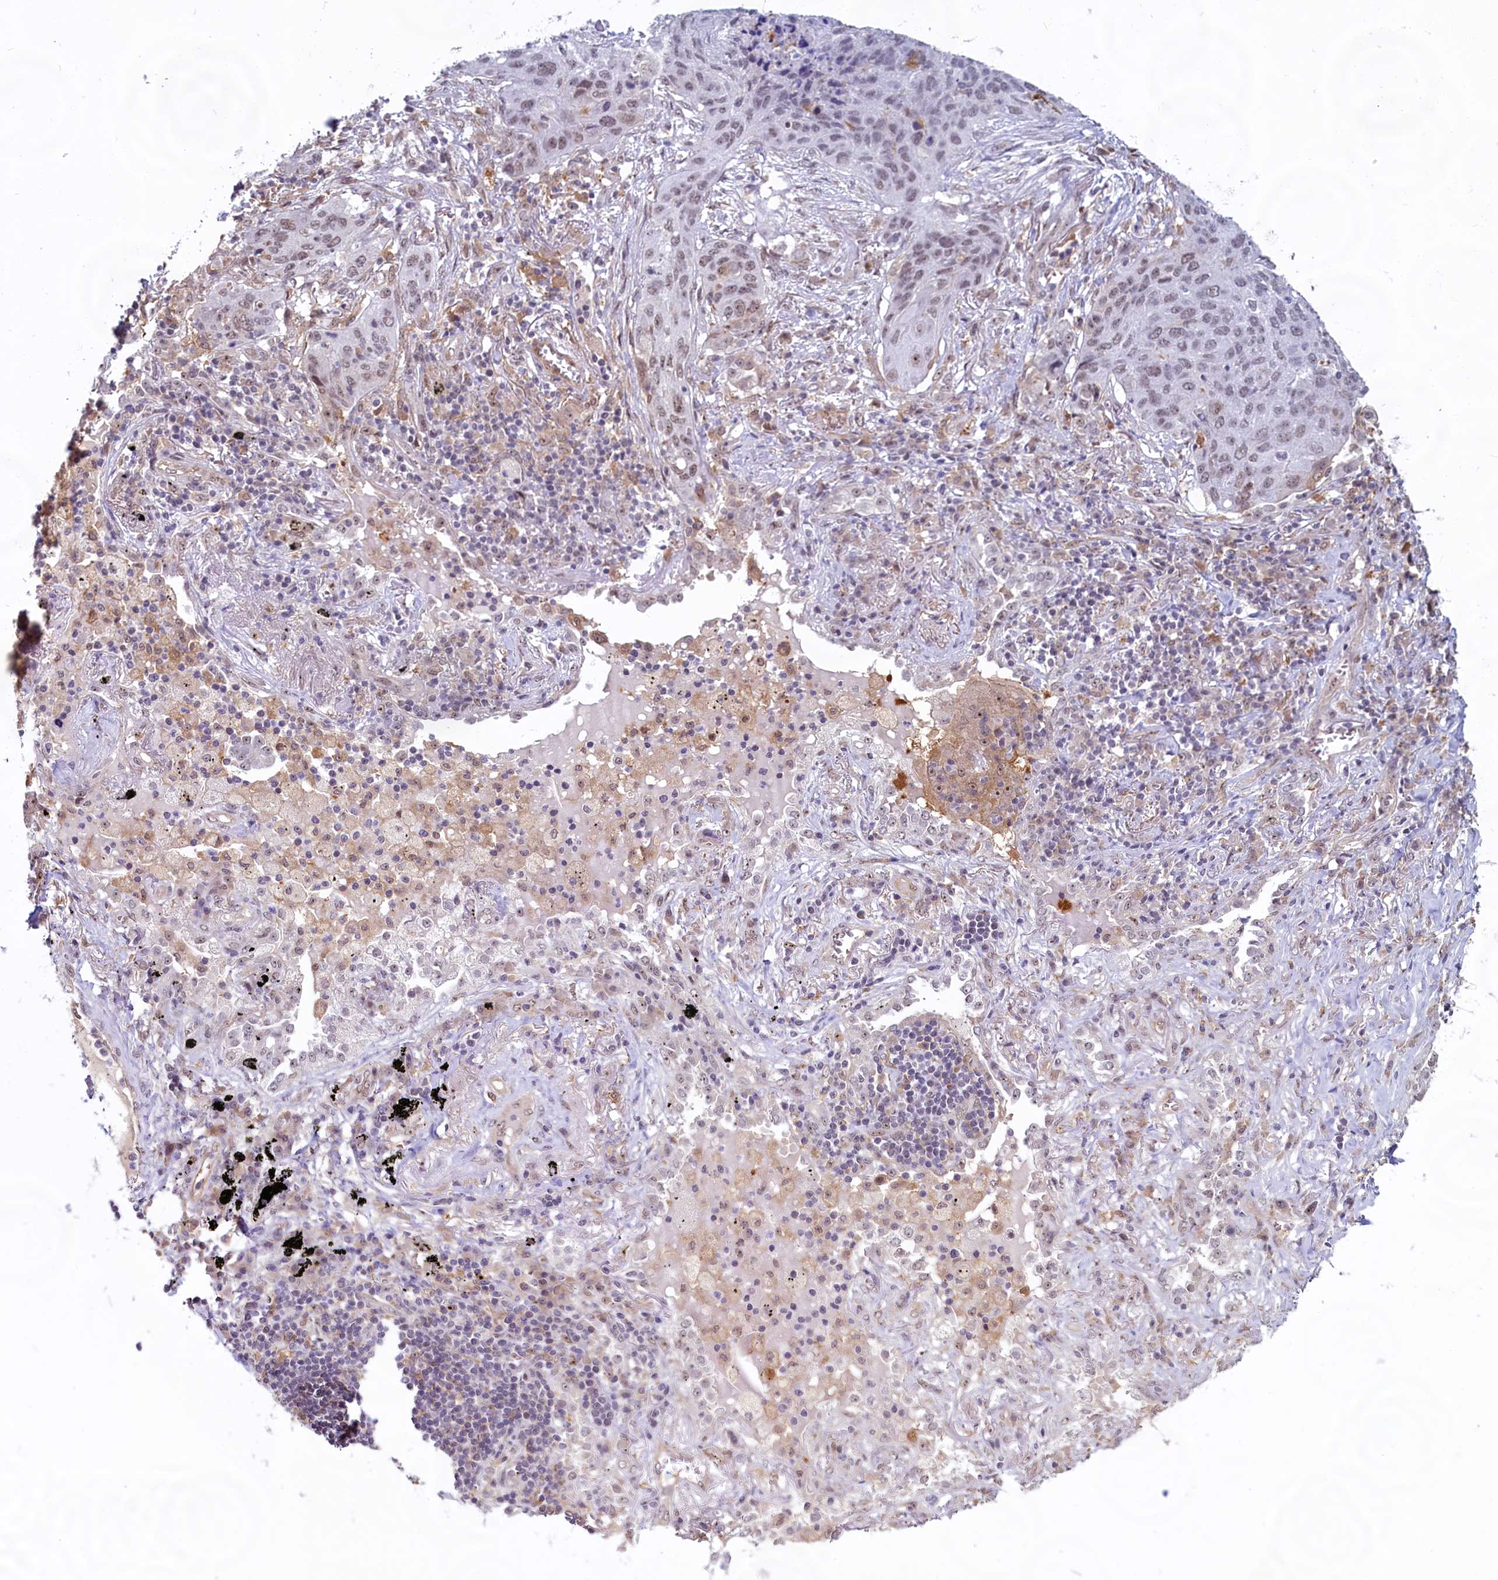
{"staining": {"intensity": "weak", "quantity": ">75%", "location": "nuclear"}, "tissue": "lung cancer", "cell_type": "Tumor cells", "image_type": "cancer", "snomed": [{"axis": "morphology", "description": "Squamous cell carcinoma, NOS"}, {"axis": "topography", "description": "Lung"}], "caption": "An immunohistochemistry (IHC) histopathology image of neoplastic tissue is shown. Protein staining in brown highlights weak nuclear positivity in lung squamous cell carcinoma within tumor cells.", "gene": "C1D", "patient": {"sex": "female", "age": 63}}